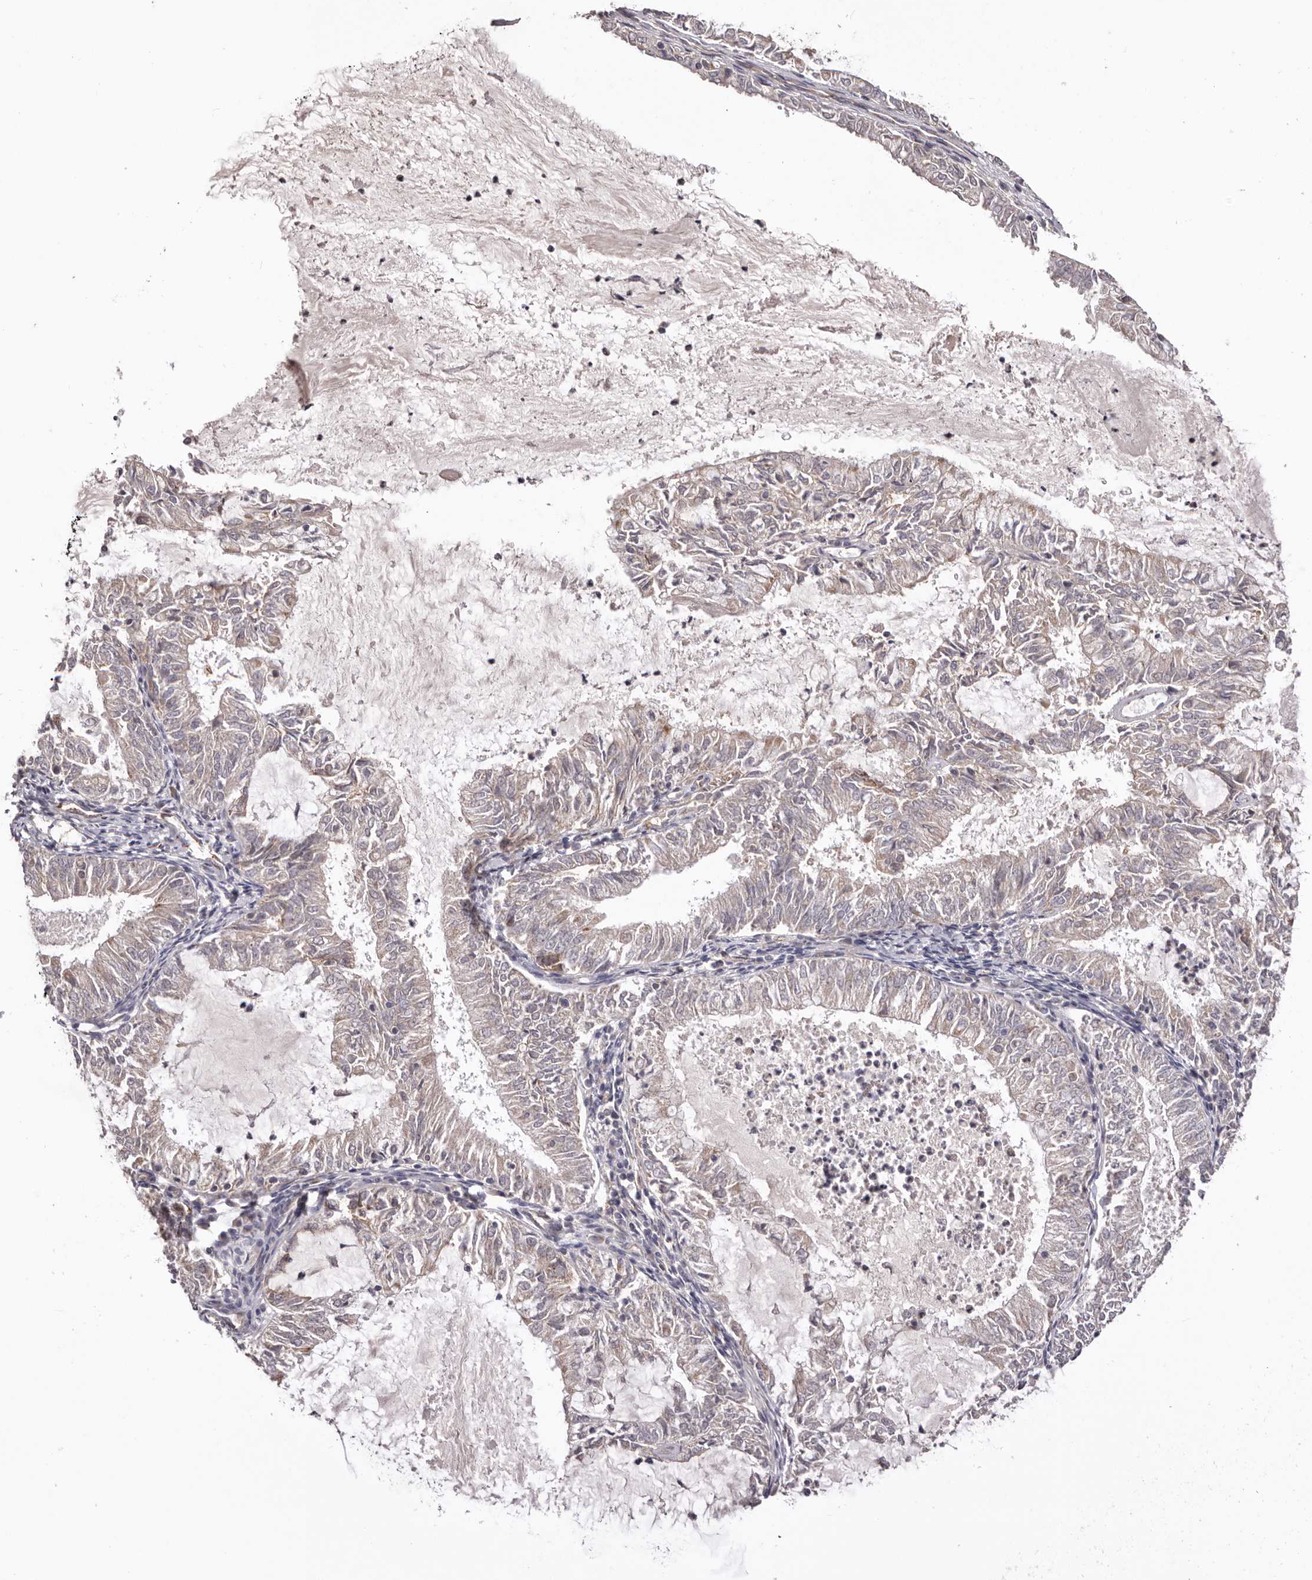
{"staining": {"intensity": "negative", "quantity": "none", "location": "none"}, "tissue": "endometrial cancer", "cell_type": "Tumor cells", "image_type": "cancer", "snomed": [{"axis": "morphology", "description": "Adenocarcinoma, NOS"}, {"axis": "topography", "description": "Endometrium"}], "caption": "Endometrial cancer was stained to show a protein in brown. There is no significant positivity in tumor cells. (DAB (3,3'-diaminobenzidine) immunohistochemistry (IHC) visualized using brightfield microscopy, high magnification).", "gene": "DMRT2", "patient": {"sex": "female", "age": 57}}